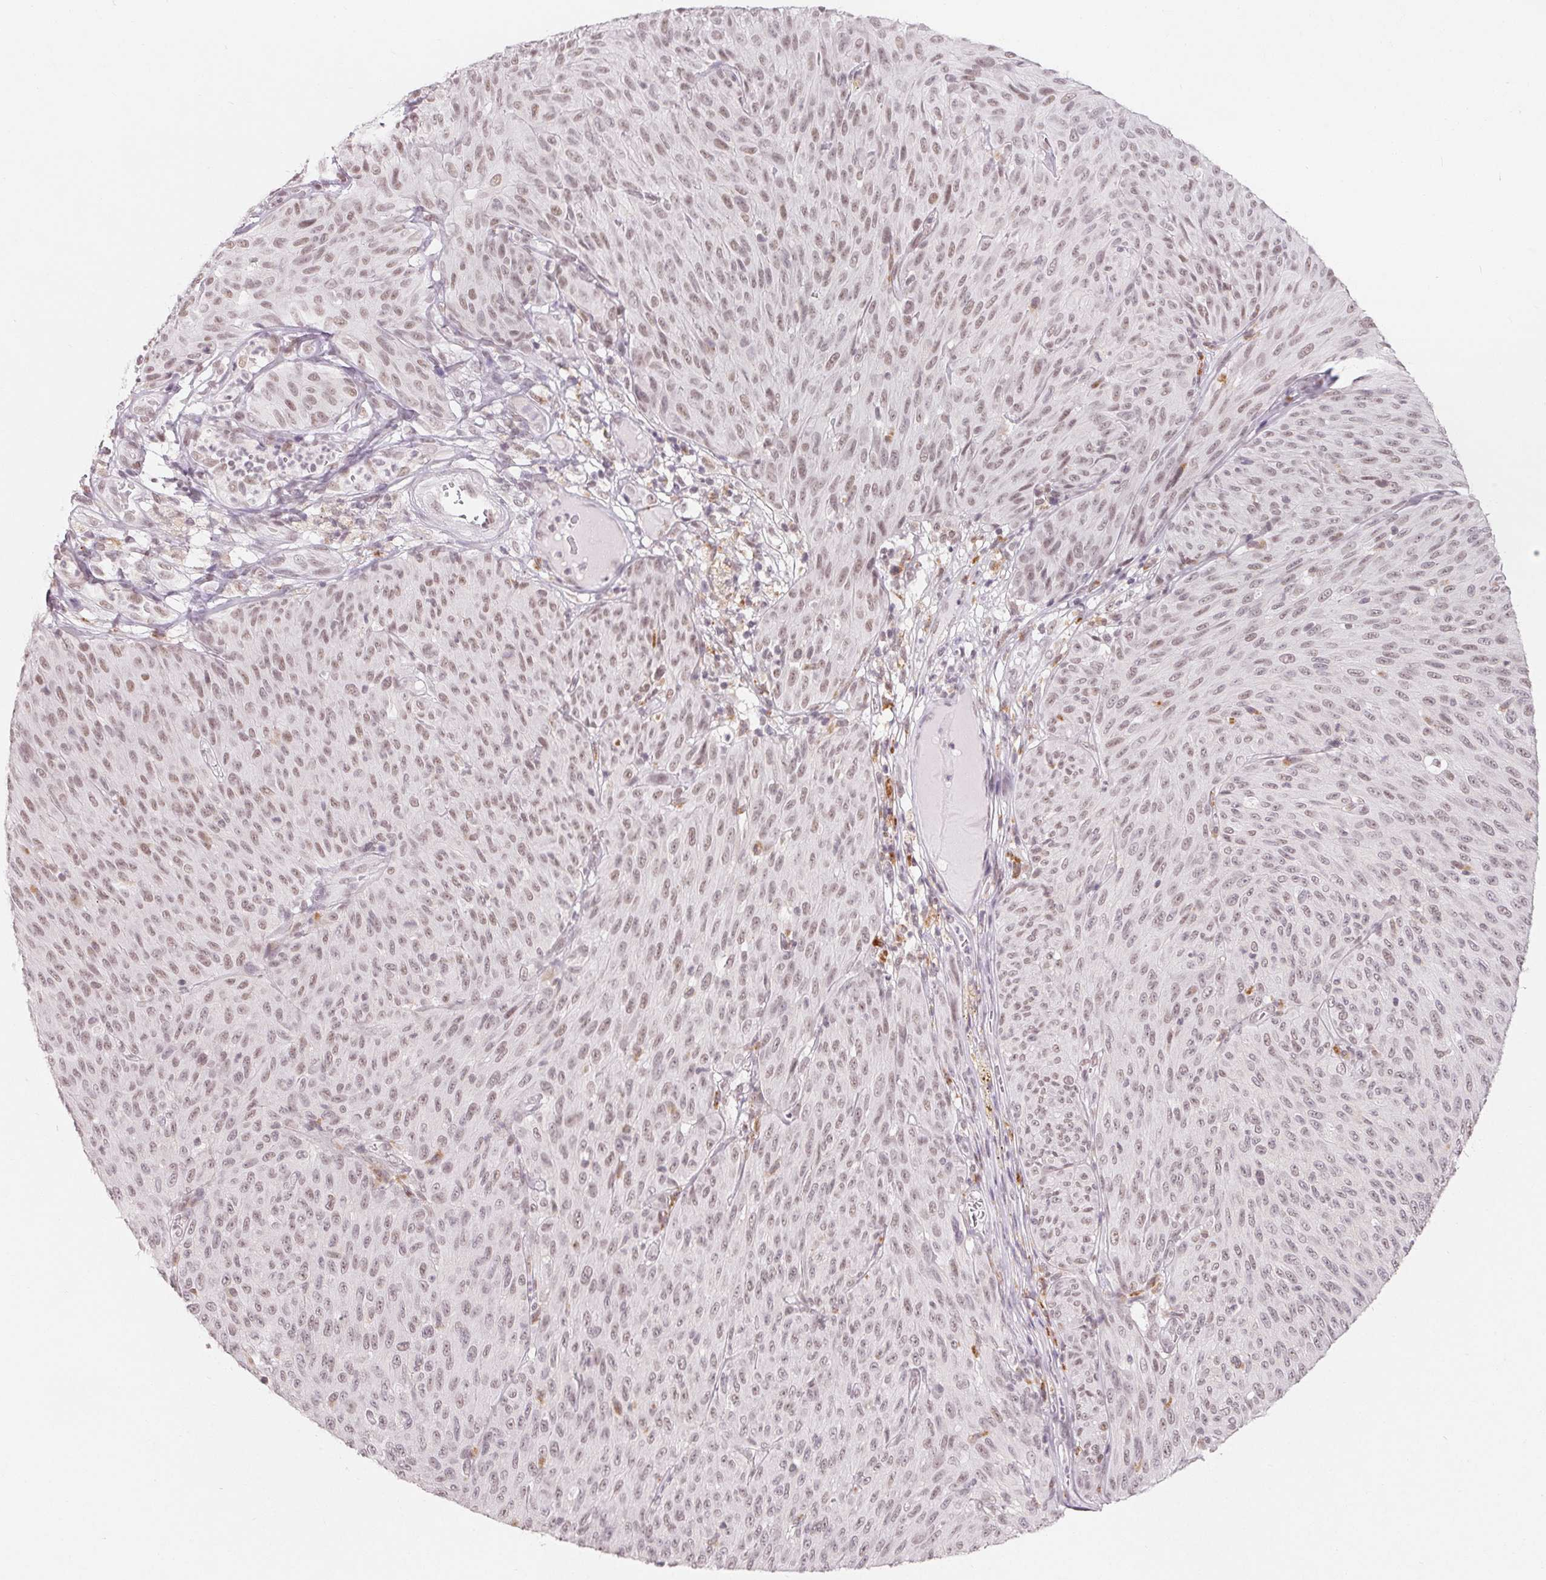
{"staining": {"intensity": "weak", "quantity": "25%-75%", "location": "nuclear"}, "tissue": "melanoma", "cell_type": "Tumor cells", "image_type": "cancer", "snomed": [{"axis": "morphology", "description": "Malignant melanoma, NOS"}, {"axis": "topography", "description": "Skin"}], "caption": "Immunohistochemistry of human malignant melanoma exhibits low levels of weak nuclear positivity in about 25%-75% of tumor cells. (DAB IHC, brown staining for protein, blue staining for nuclei).", "gene": "NXF3", "patient": {"sex": "male", "age": 85}}